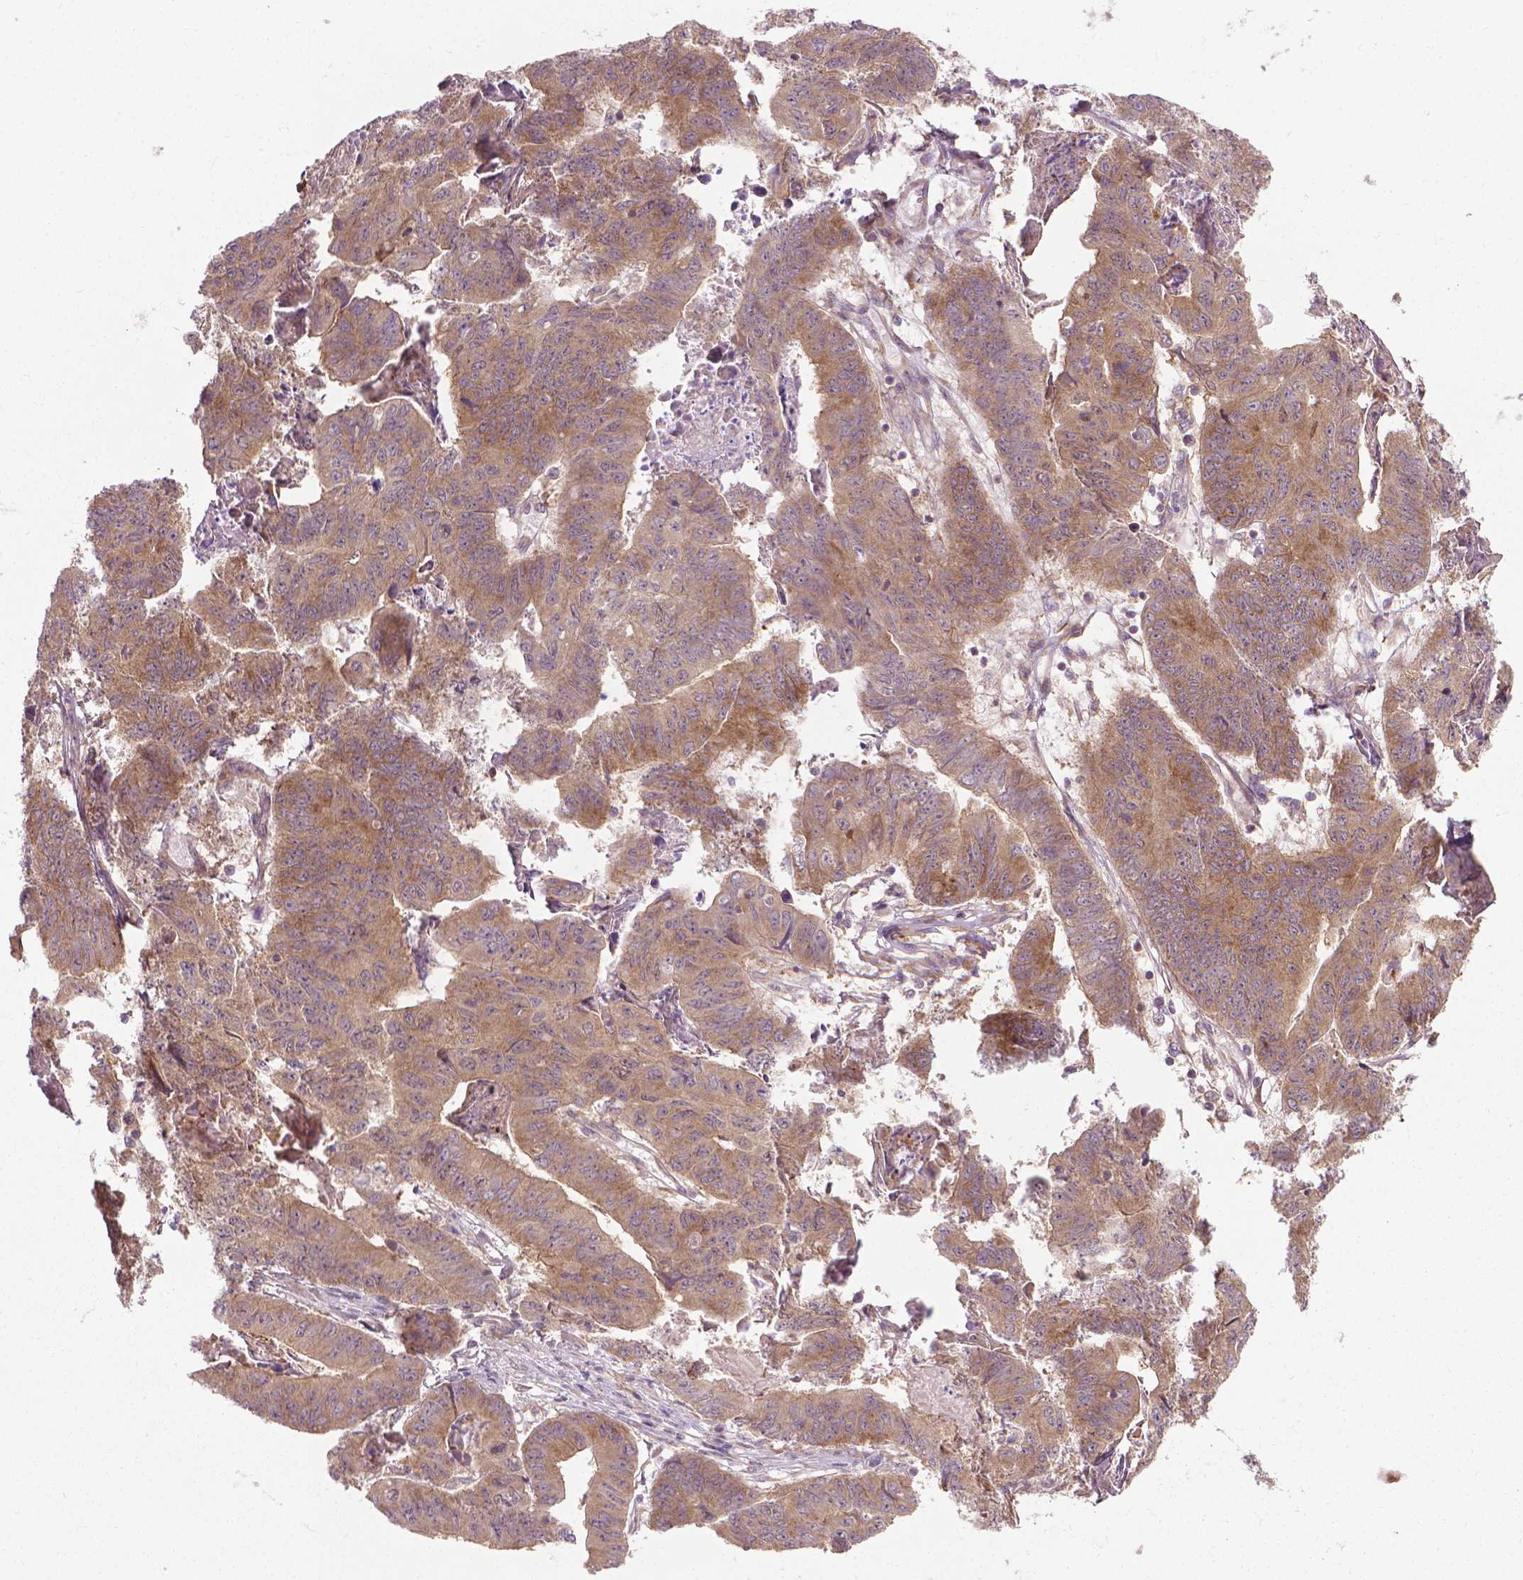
{"staining": {"intensity": "moderate", "quantity": ">75%", "location": "cytoplasmic/membranous"}, "tissue": "stomach cancer", "cell_type": "Tumor cells", "image_type": "cancer", "snomed": [{"axis": "morphology", "description": "Adenocarcinoma, NOS"}, {"axis": "topography", "description": "Stomach, lower"}], "caption": "Stomach adenocarcinoma was stained to show a protein in brown. There is medium levels of moderate cytoplasmic/membranous positivity in approximately >75% of tumor cells.", "gene": "PRAG1", "patient": {"sex": "male", "age": 77}}